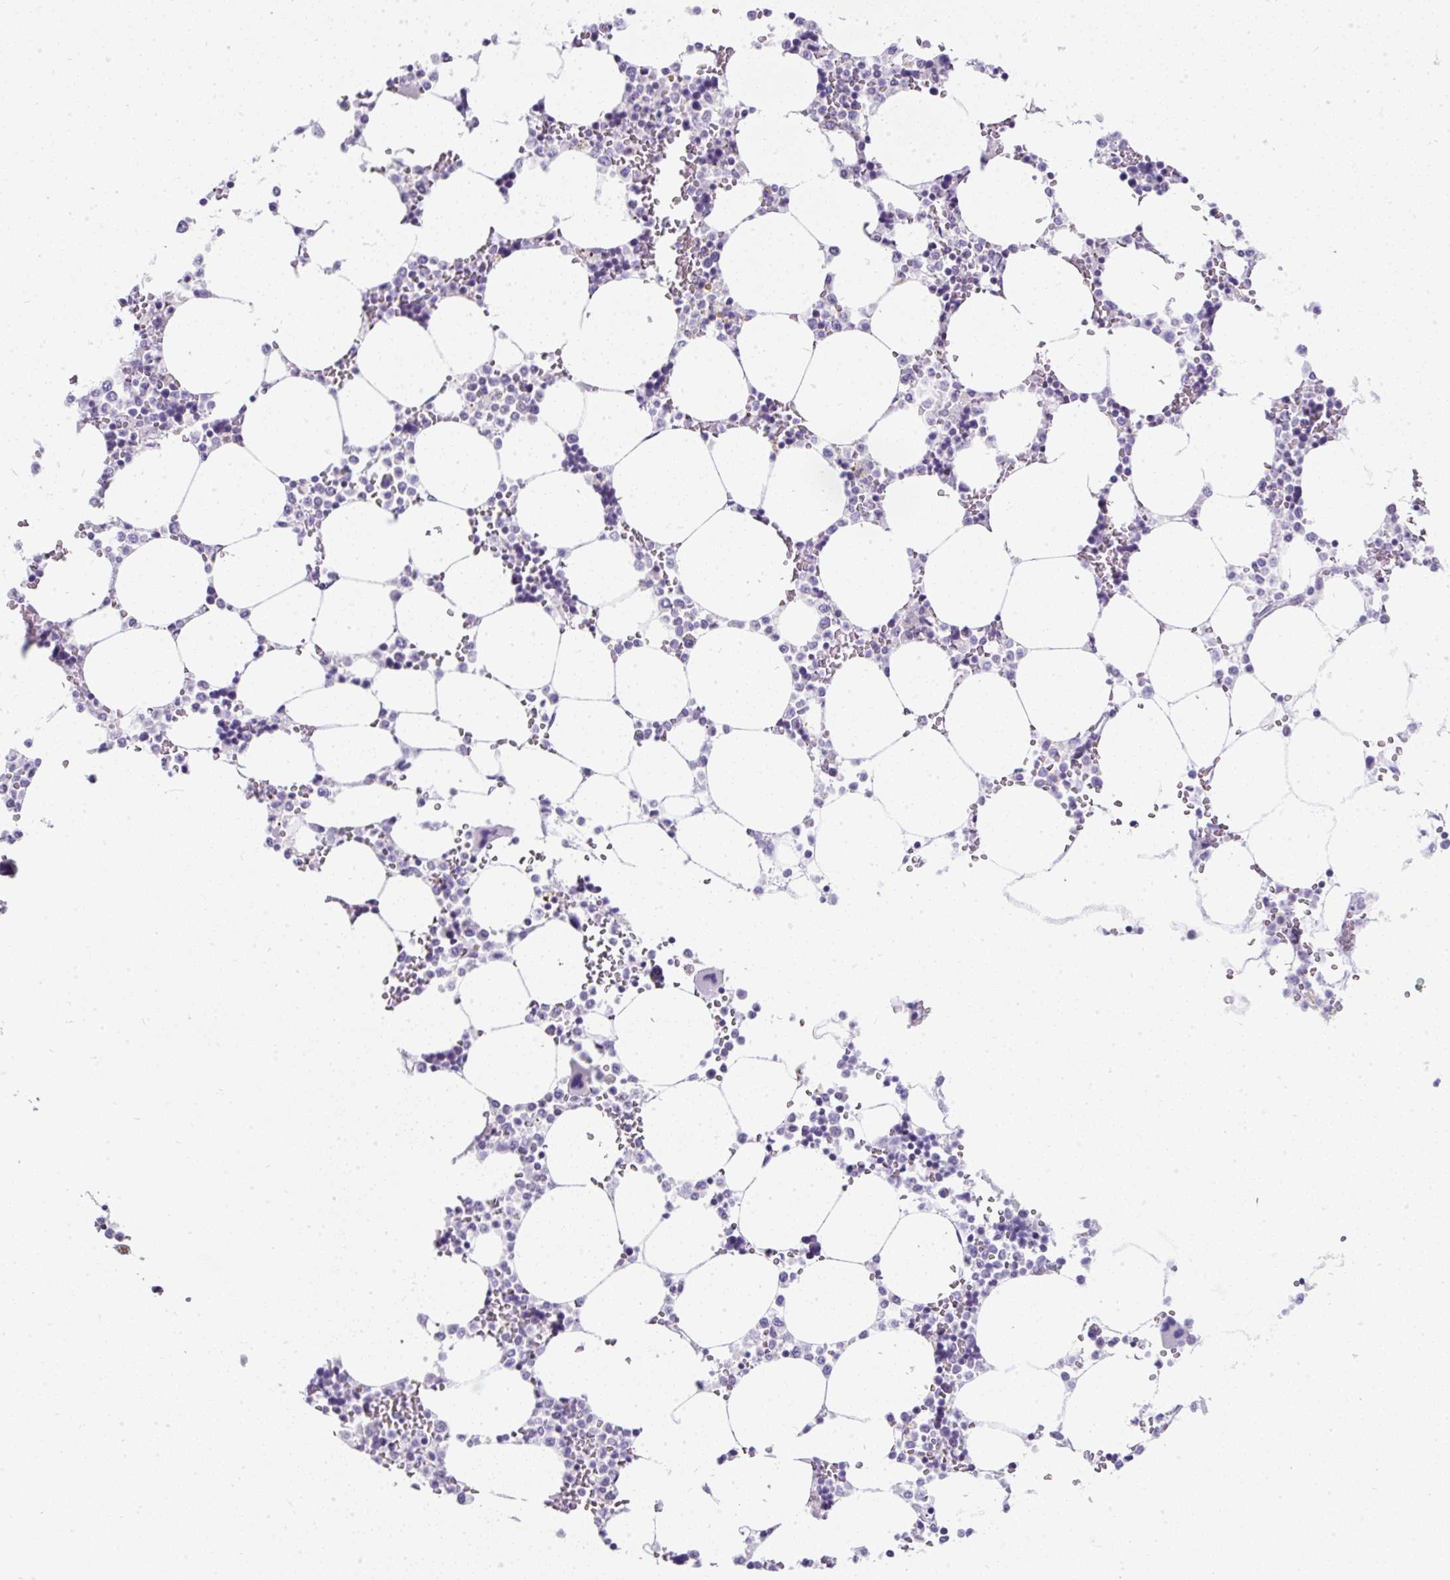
{"staining": {"intensity": "negative", "quantity": "none", "location": "none"}, "tissue": "bone marrow", "cell_type": "Hematopoietic cells", "image_type": "normal", "snomed": [{"axis": "morphology", "description": "Normal tissue, NOS"}, {"axis": "topography", "description": "Bone marrow"}], "caption": "Immunohistochemistry (IHC) image of benign bone marrow: bone marrow stained with DAB (3,3'-diaminobenzidine) shows no significant protein positivity in hematopoietic cells.", "gene": "PLCXD2", "patient": {"sex": "male", "age": 64}}